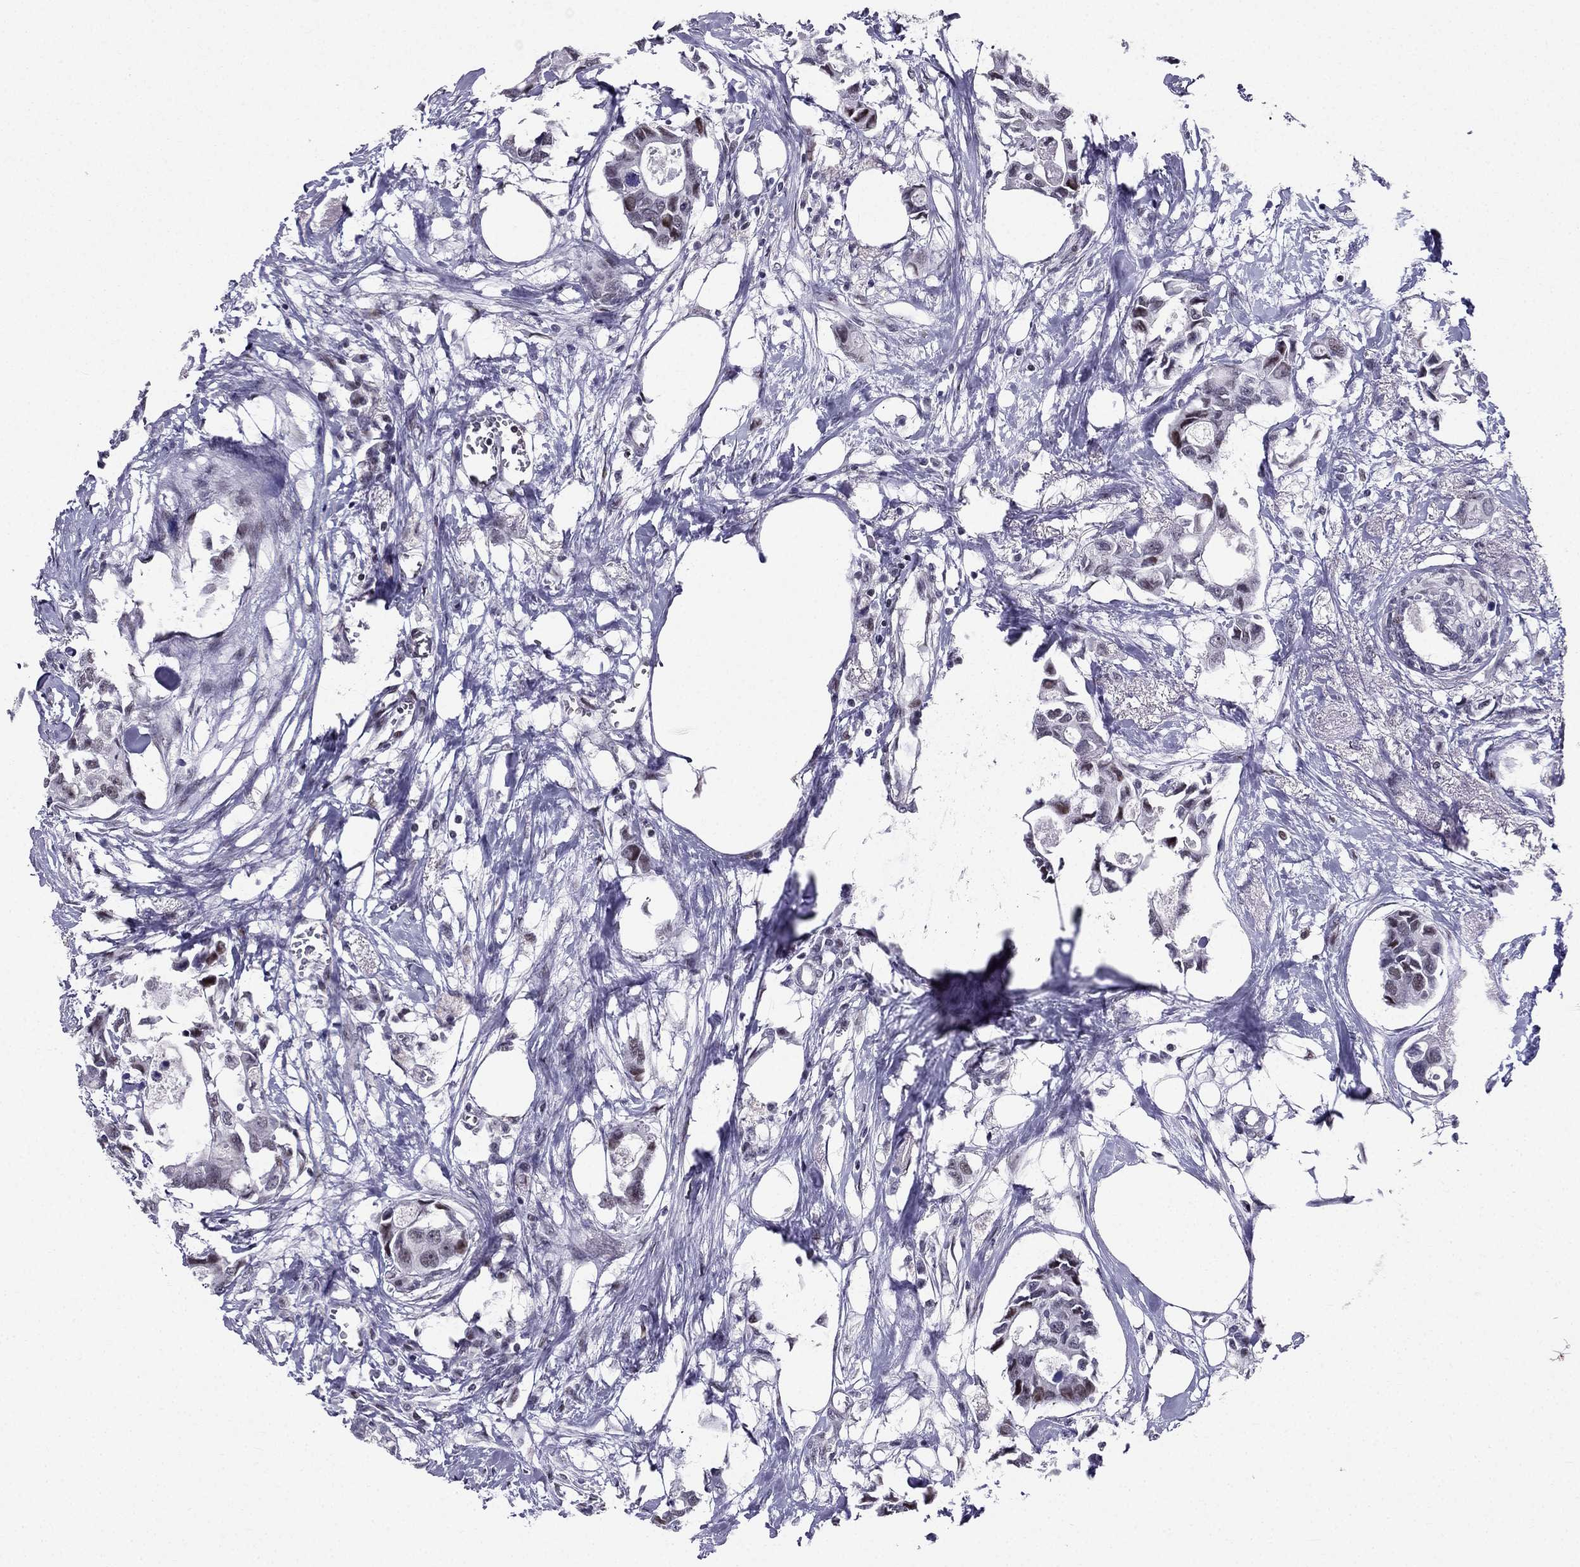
{"staining": {"intensity": "weak", "quantity": "<25%", "location": "nuclear"}, "tissue": "breast cancer", "cell_type": "Tumor cells", "image_type": "cancer", "snomed": [{"axis": "morphology", "description": "Duct carcinoma"}, {"axis": "topography", "description": "Breast"}], "caption": "Breast invasive ductal carcinoma was stained to show a protein in brown. There is no significant positivity in tumor cells. Nuclei are stained in blue.", "gene": "RPRD2", "patient": {"sex": "female", "age": 83}}